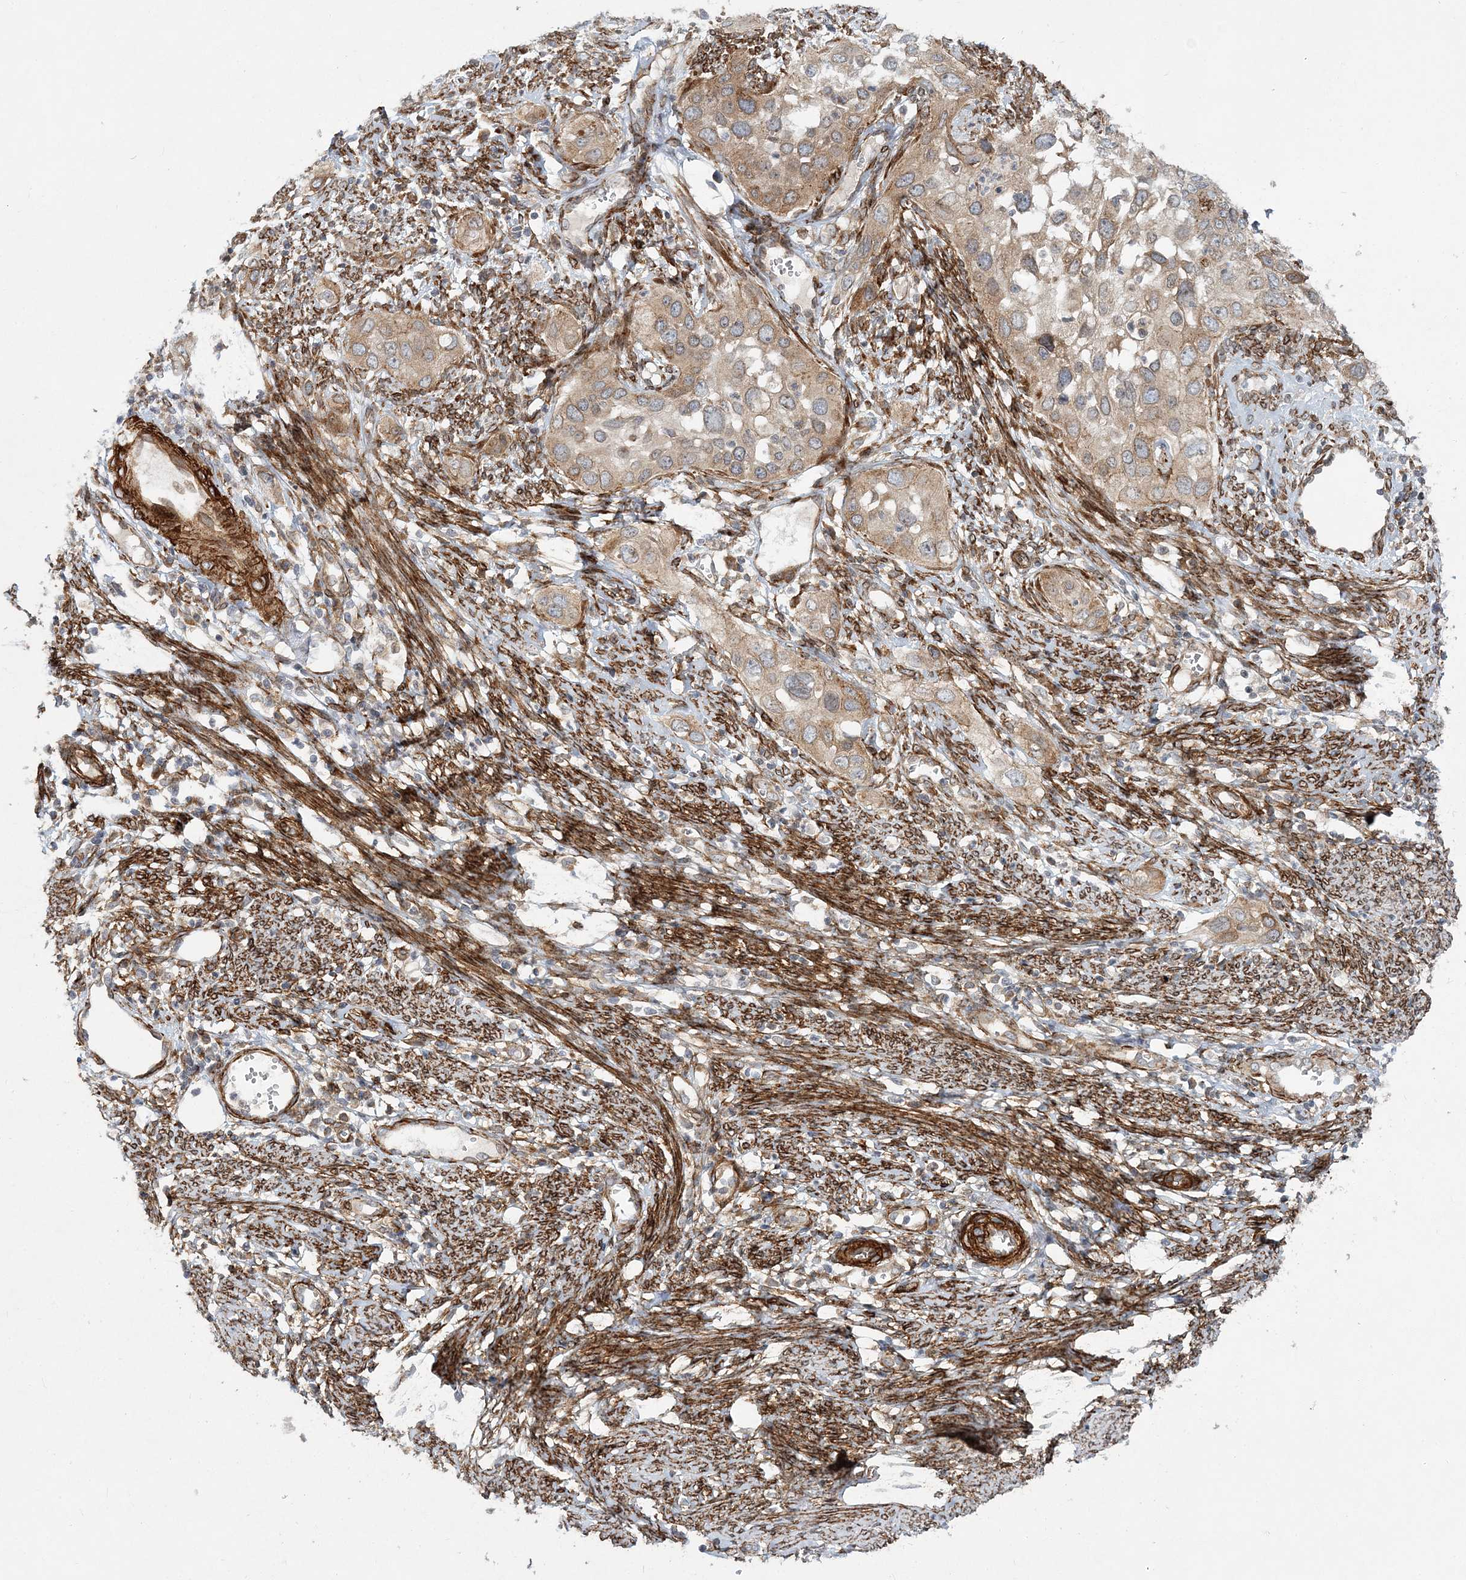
{"staining": {"intensity": "weak", "quantity": "25%-75%", "location": "cytoplasmic/membranous"}, "tissue": "cervical cancer", "cell_type": "Tumor cells", "image_type": "cancer", "snomed": [{"axis": "morphology", "description": "Squamous cell carcinoma, NOS"}, {"axis": "topography", "description": "Cervix"}], "caption": "Weak cytoplasmic/membranous staining for a protein is seen in about 25%-75% of tumor cells of cervical cancer using immunohistochemistry (IHC).", "gene": "NBAS", "patient": {"sex": "female", "age": 34}}